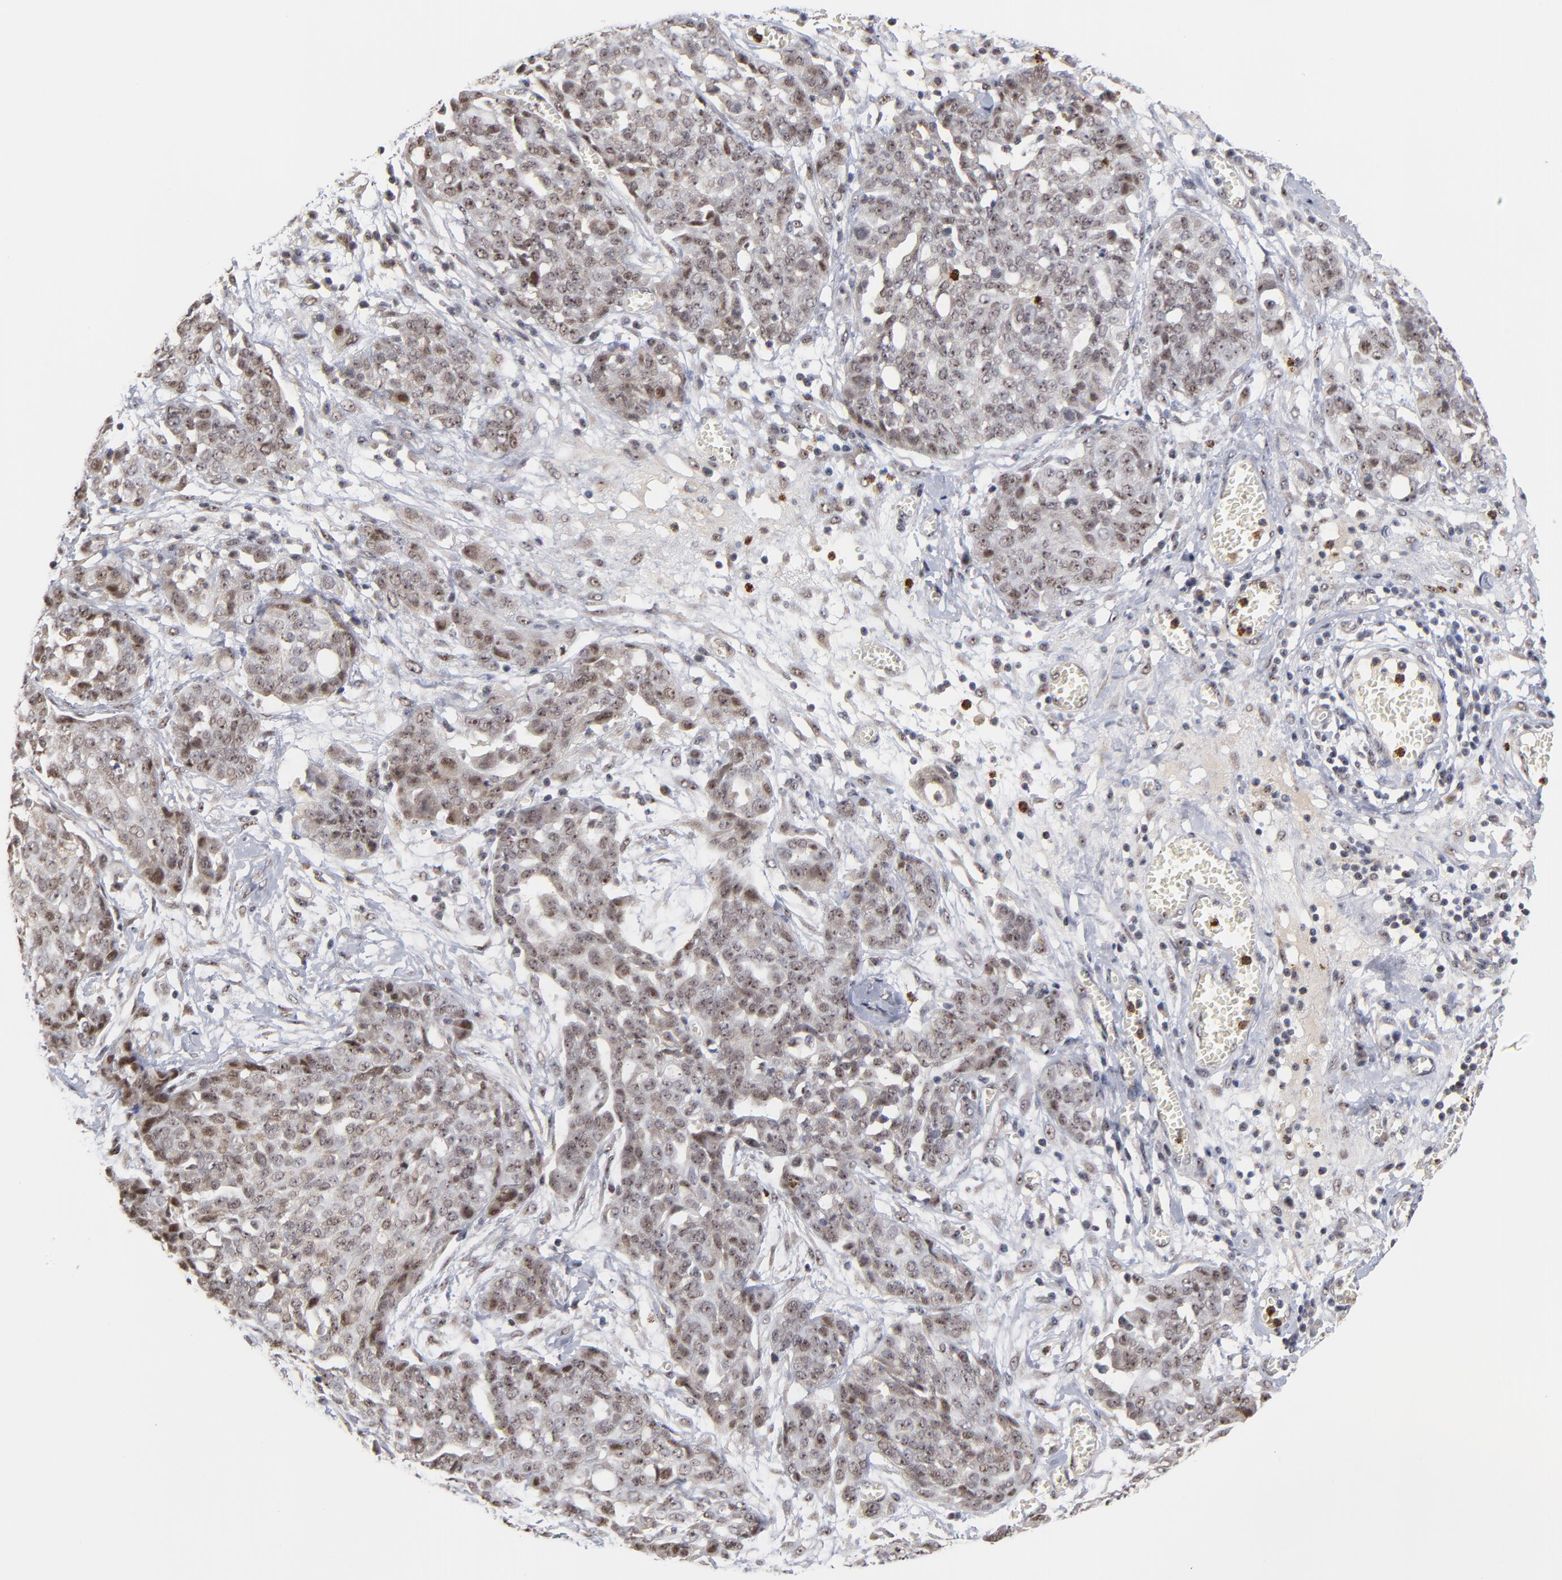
{"staining": {"intensity": "weak", "quantity": "25%-75%", "location": "nuclear"}, "tissue": "ovarian cancer", "cell_type": "Tumor cells", "image_type": "cancer", "snomed": [{"axis": "morphology", "description": "Cystadenocarcinoma, serous, NOS"}, {"axis": "topography", "description": "Soft tissue"}, {"axis": "topography", "description": "Ovary"}], "caption": "The image shows a brown stain indicating the presence of a protein in the nuclear of tumor cells in ovarian serous cystadenocarcinoma.", "gene": "ZNF419", "patient": {"sex": "female", "age": 57}}